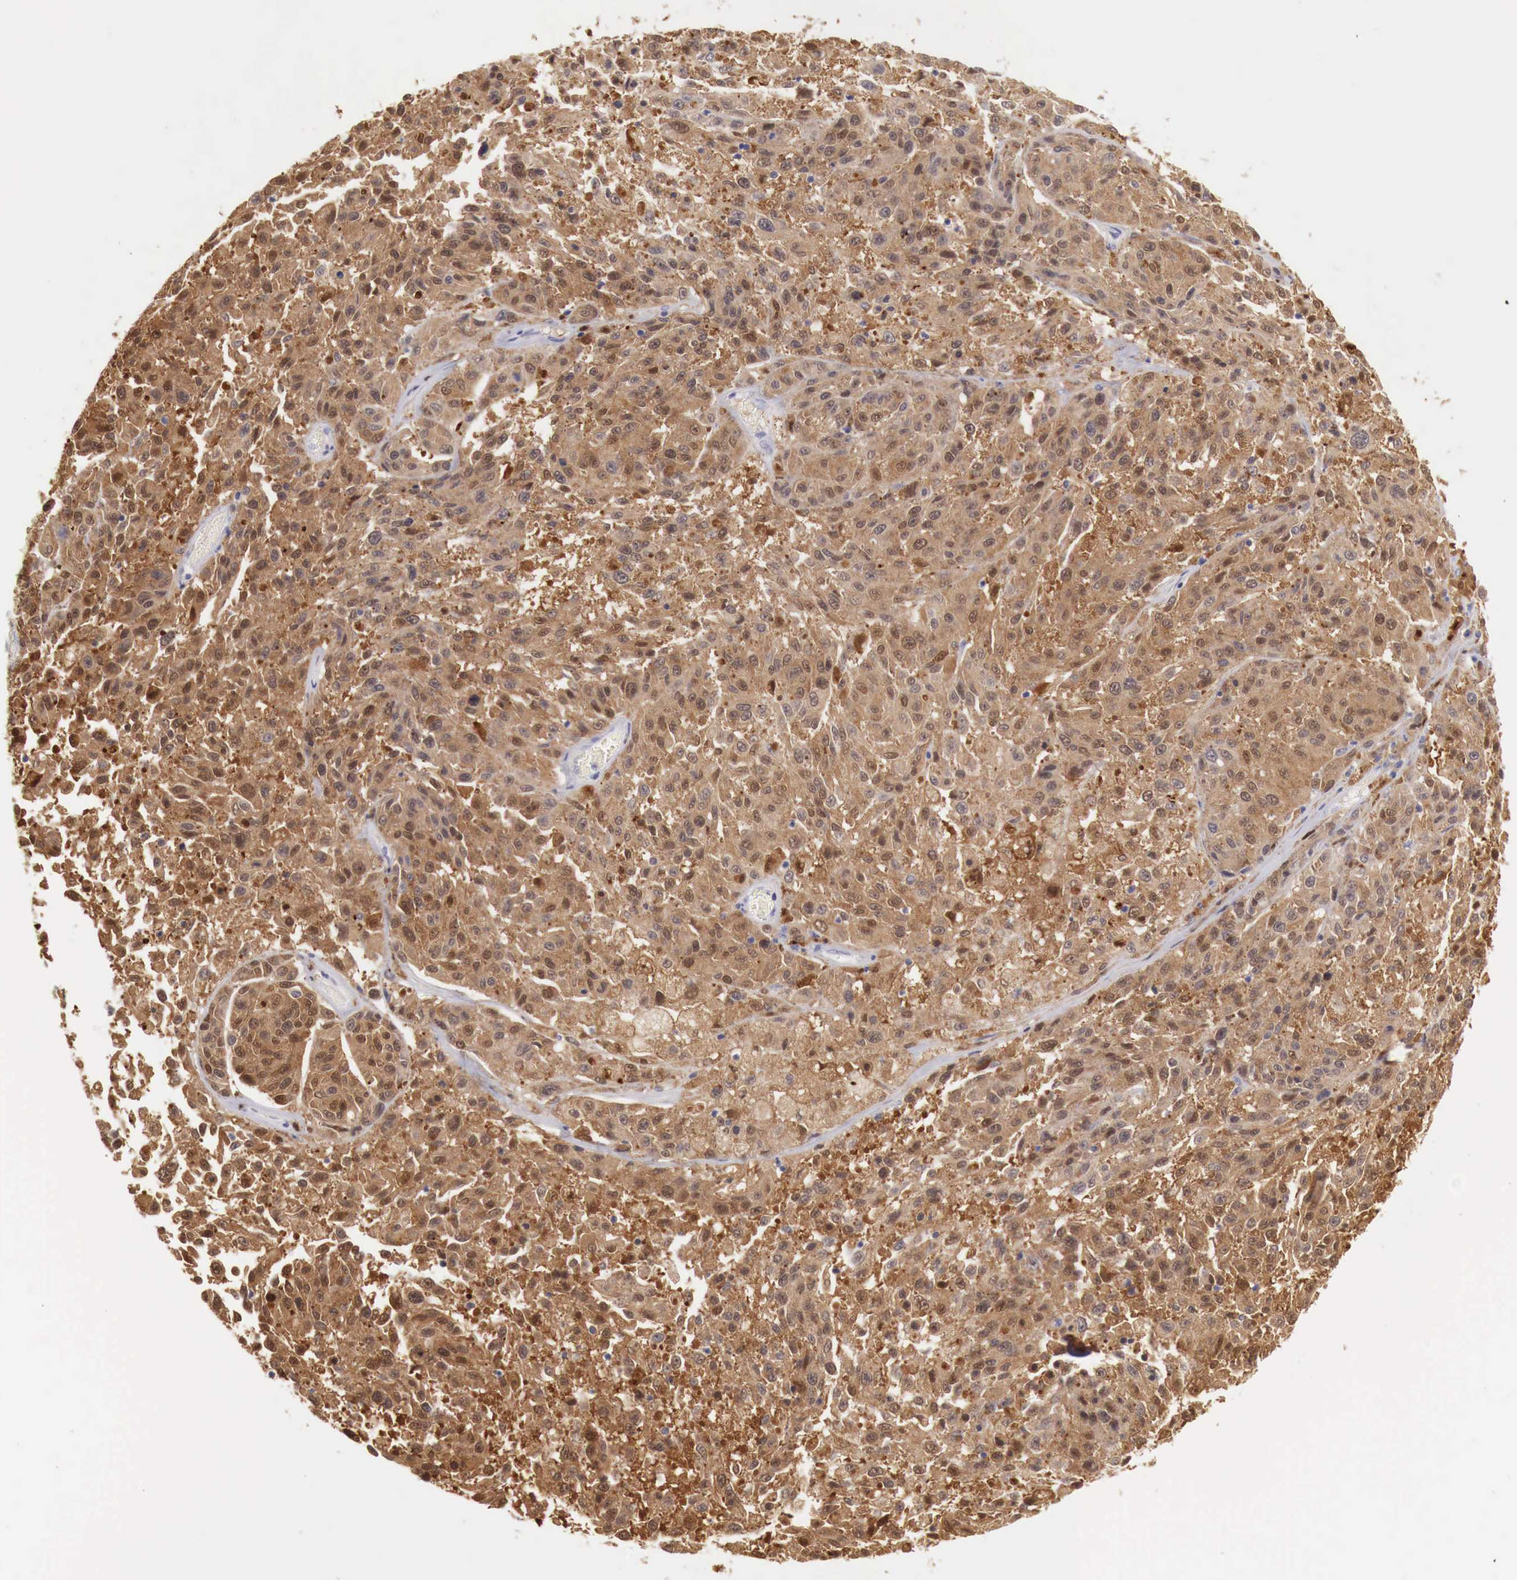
{"staining": {"intensity": "strong", "quantity": ">75%", "location": "cytoplasmic/membranous"}, "tissue": "melanoma", "cell_type": "Tumor cells", "image_type": "cancer", "snomed": [{"axis": "morphology", "description": "Malignant melanoma, NOS"}, {"axis": "topography", "description": "Skin"}], "caption": "Immunohistochemical staining of human malignant melanoma reveals strong cytoplasmic/membranous protein positivity in about >75% of tumor cells.", "gene": "RENBP", "patient": {"sex": "female", "age": 77}}